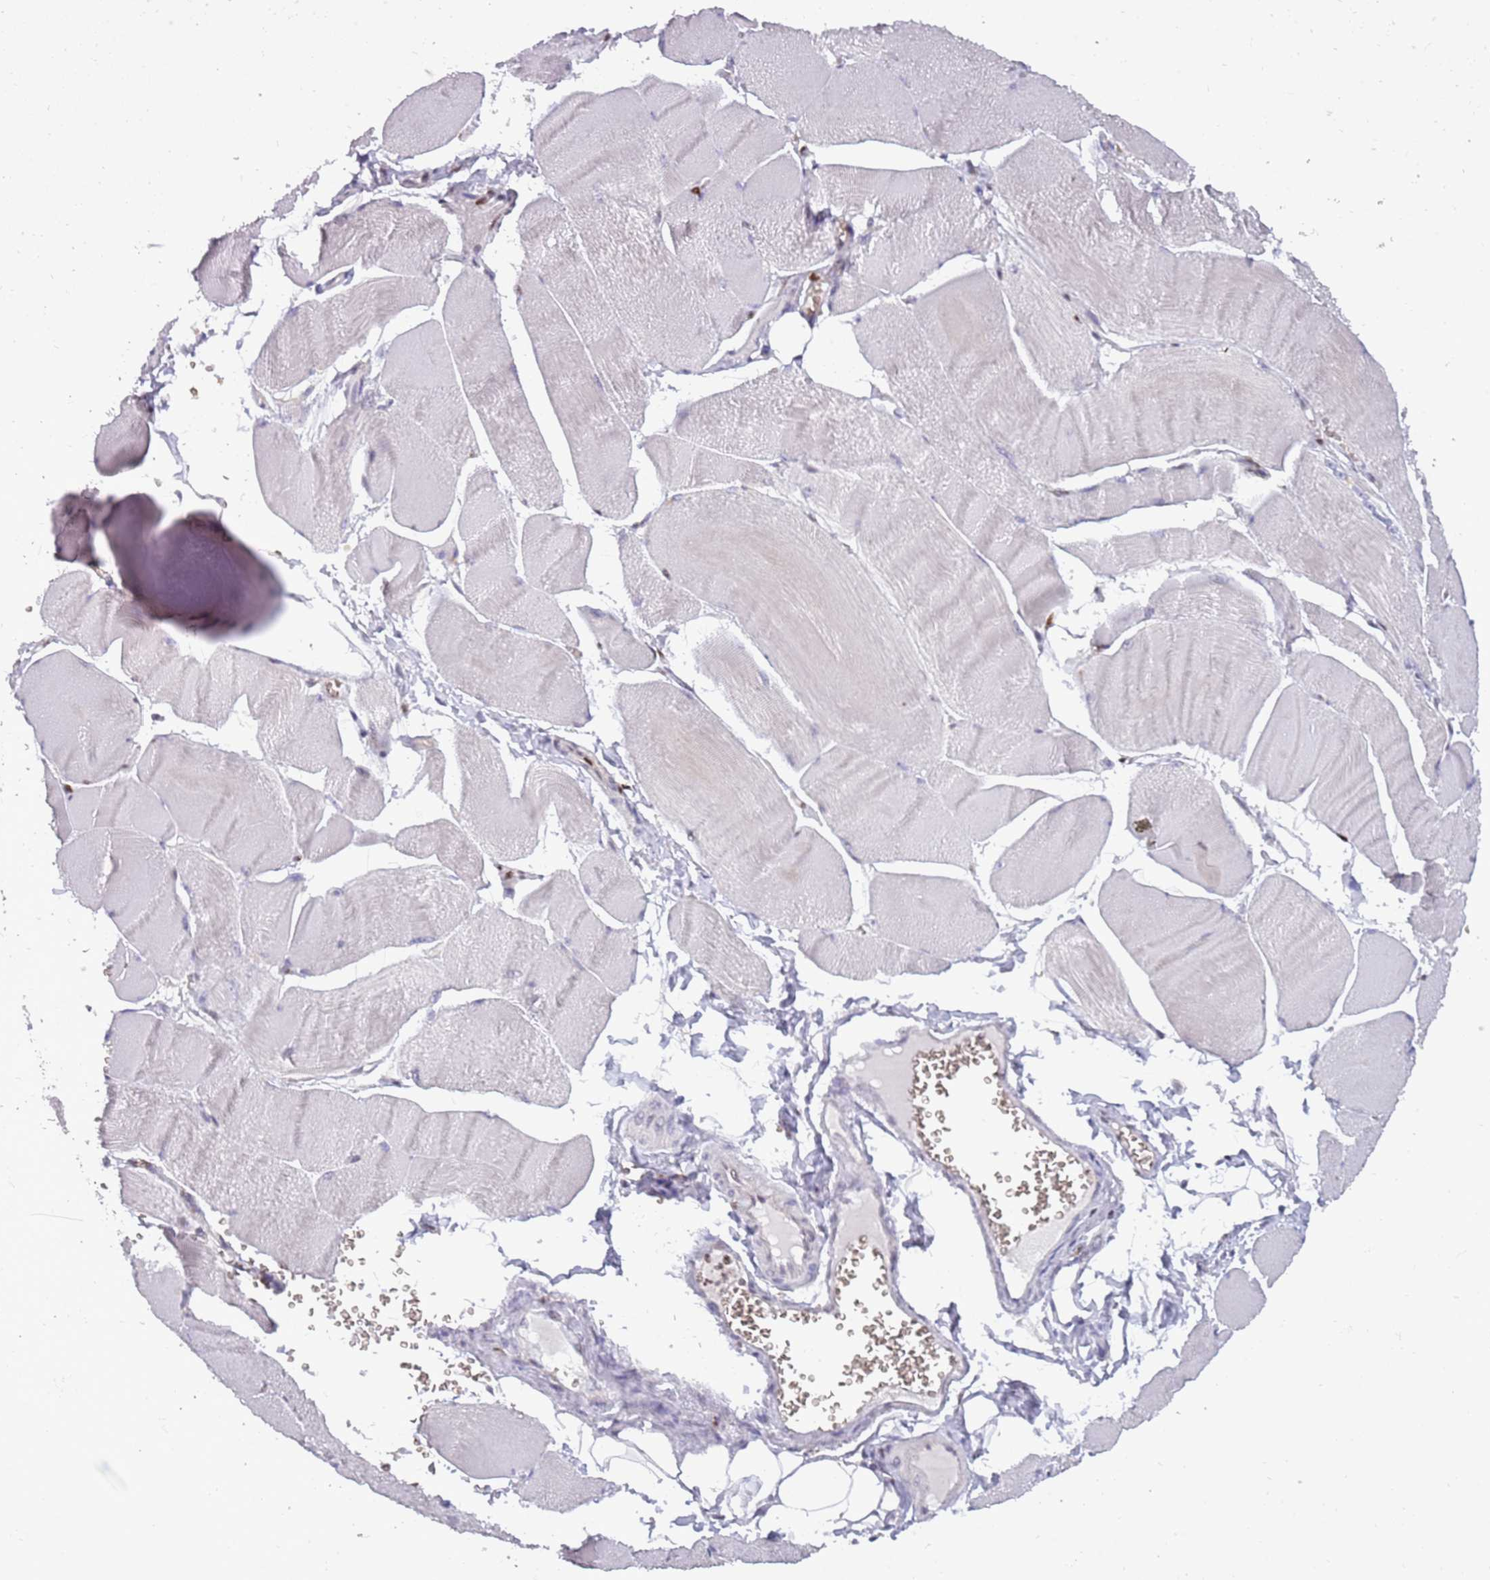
{"staining": {"intensity": "negative", "quantity": "none", "location": "none"}, "tissue": "skeletal muscle", "cell_type": "Myocytes", "image_type": "normal", "snomed": [{"axis": "morphology", "description": "Normal tissue, NOS"}, {"axis": "morphology", "description": "Basal cell carcinoma"}, {"axis": "topography", "description": "Skeletal muscle"}], "caption": "A high-resolution photomicrograph shows immunohistochemistry (IHC) staining of normal skeletal muscle, which reveals no significant positivity in myocytes.", "gene": "ARHGEF35", "patient": {"sex": "female", "age": 64}}